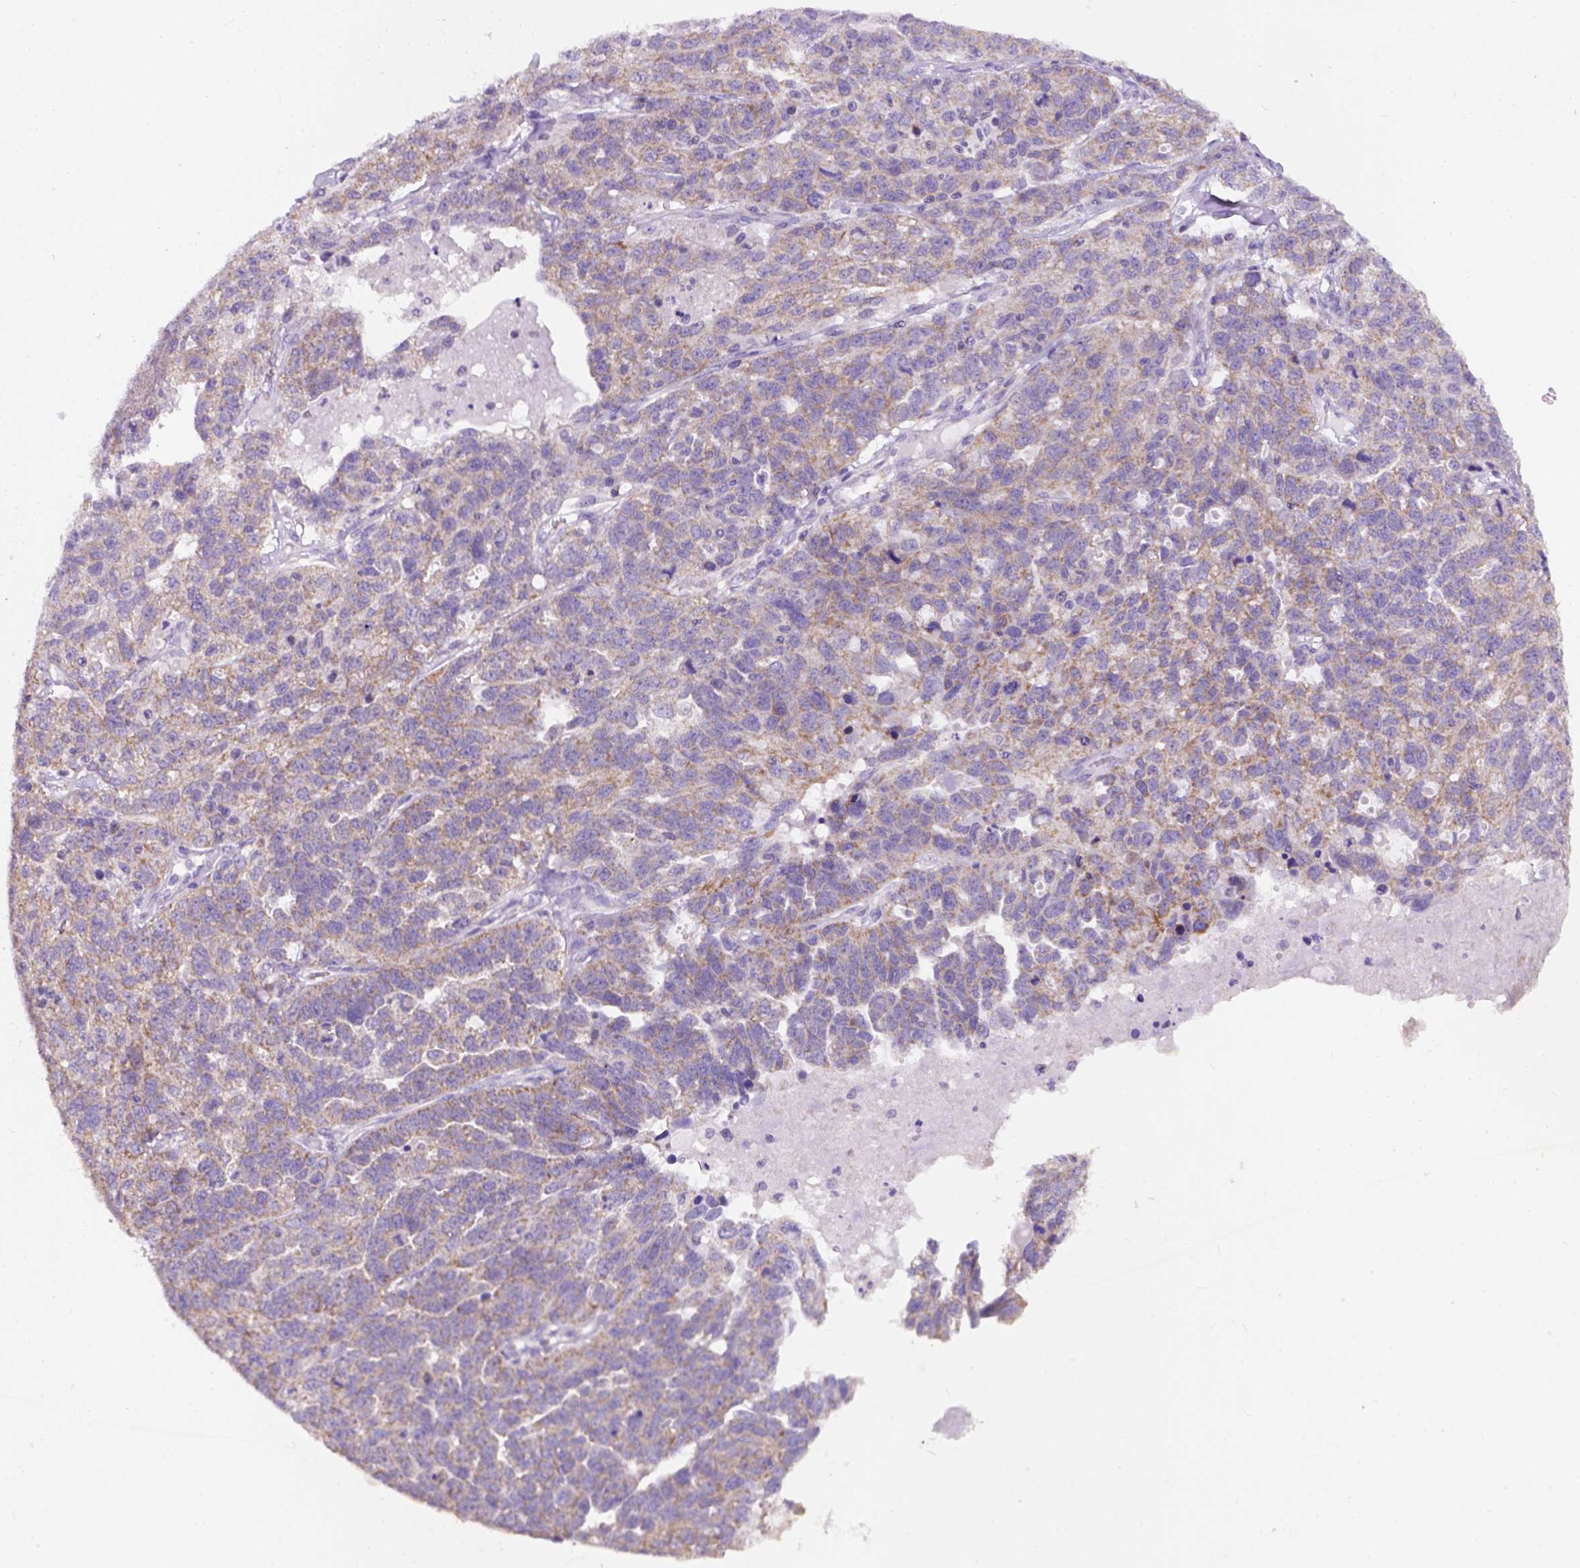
{"staining": {"intensity": "weak", "quantity": ">75%", "location": "cytoplasmic/membranous"}, "tissue": "ovarian cancer", "cell_type": "Tumor cells", "image_type": "cancer", "snomed": [{"axis": "morphology", "description": "Cystadenocarcinoma, serous, NOS"}, {"axis": "topography", "description": "Ovary"}], "caption": "Protein expression analysis of ovarian cancer shows weak cytoplasmic/membranous staining in approximately >75% of tumor cells.", "gene": "L2HGDH", "patient": {"sex": "female", "age": 71}}